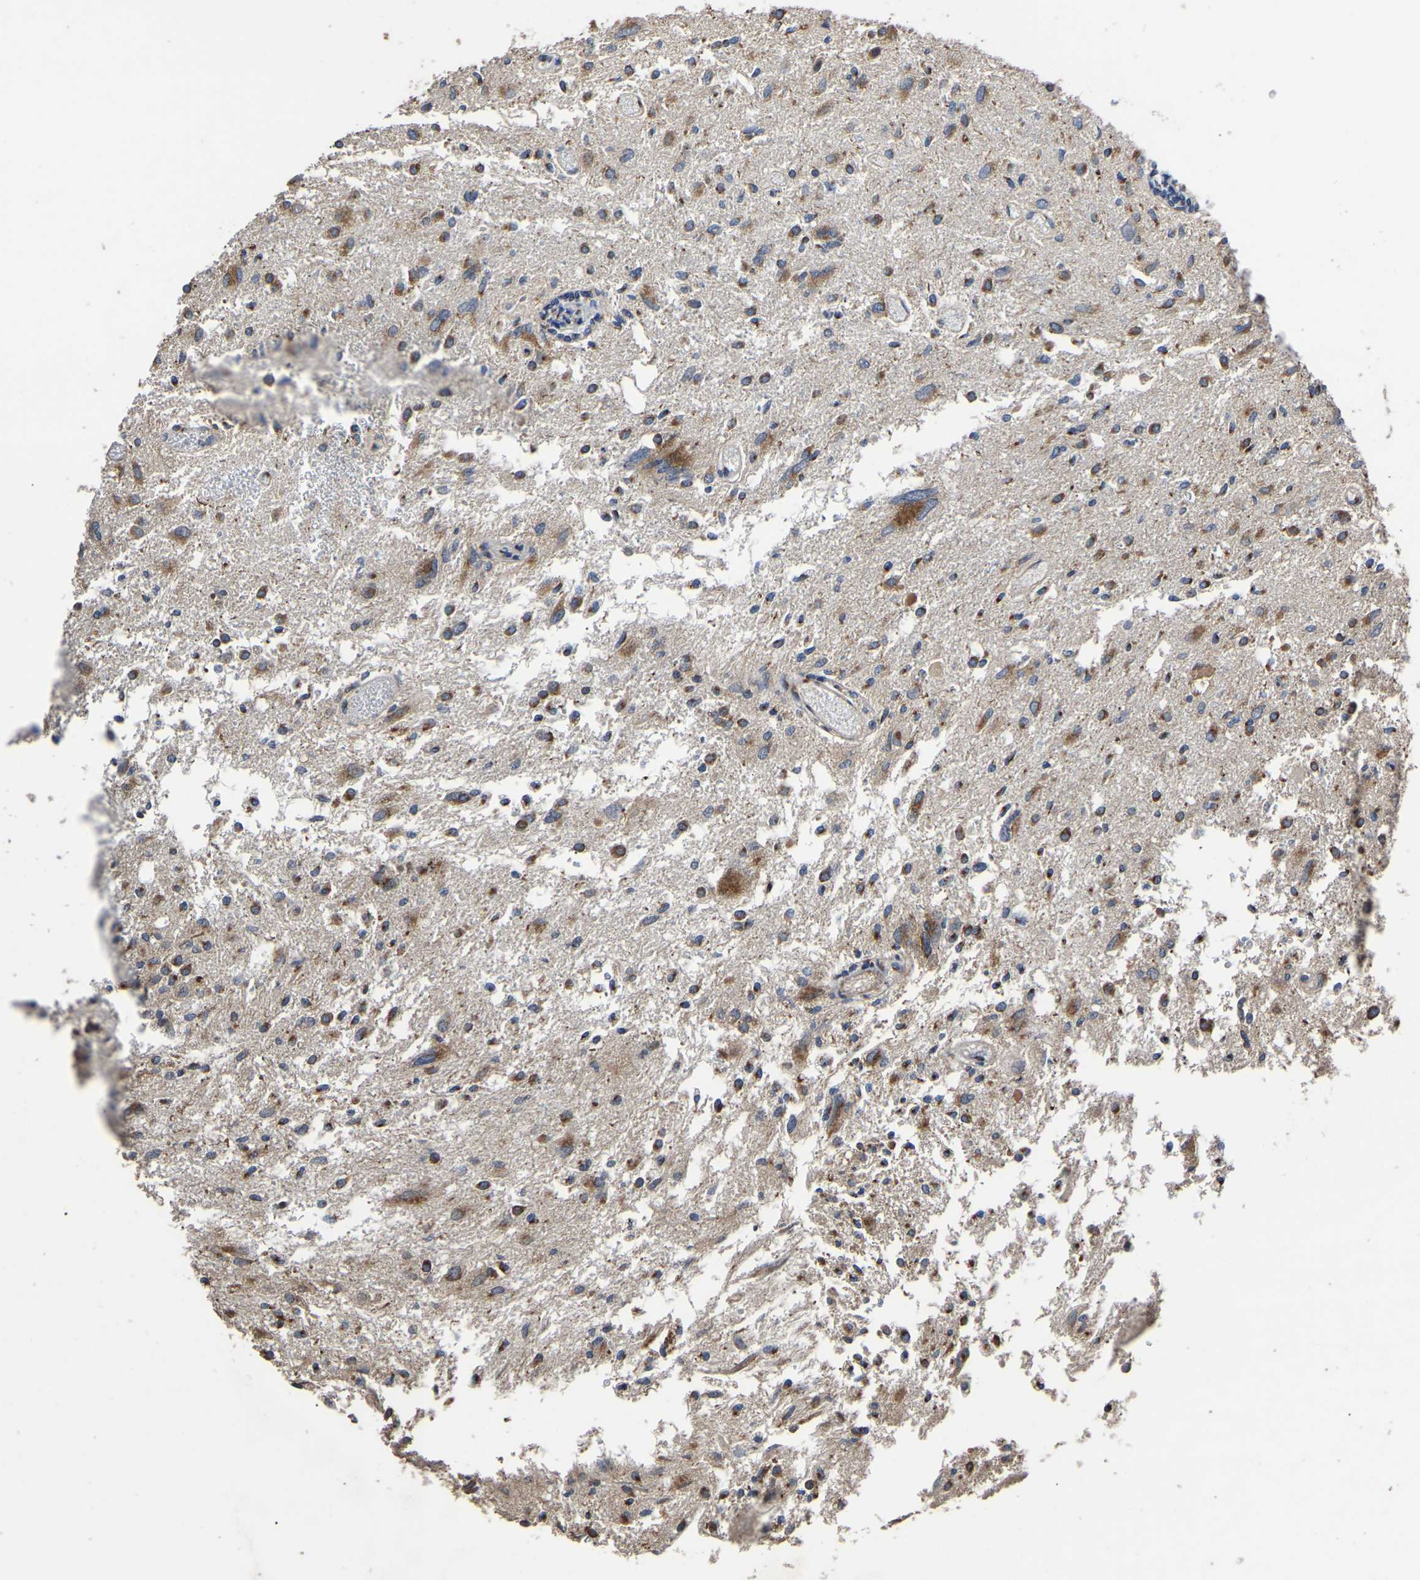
{"staining": {"intensity": "moderate", "quantity": ">75%", "location": "cytoplasmic/membranous"}, "tissue": "glioma", "cell_type": "Tumor cells", "image_type": "cancer", "snomed": [{"axis": "morphology", "description": "Glioma, malignant, High grade"}, {"axis": "topography", "description": "Brain"}], "caption": "Glioma stained for a protein (brown) displays moderate cytoplasmic/membranous positive staining in about >75% of tumor cells.", "gene": "GCC1", "patient": {"sex": "female", "age": 59}}